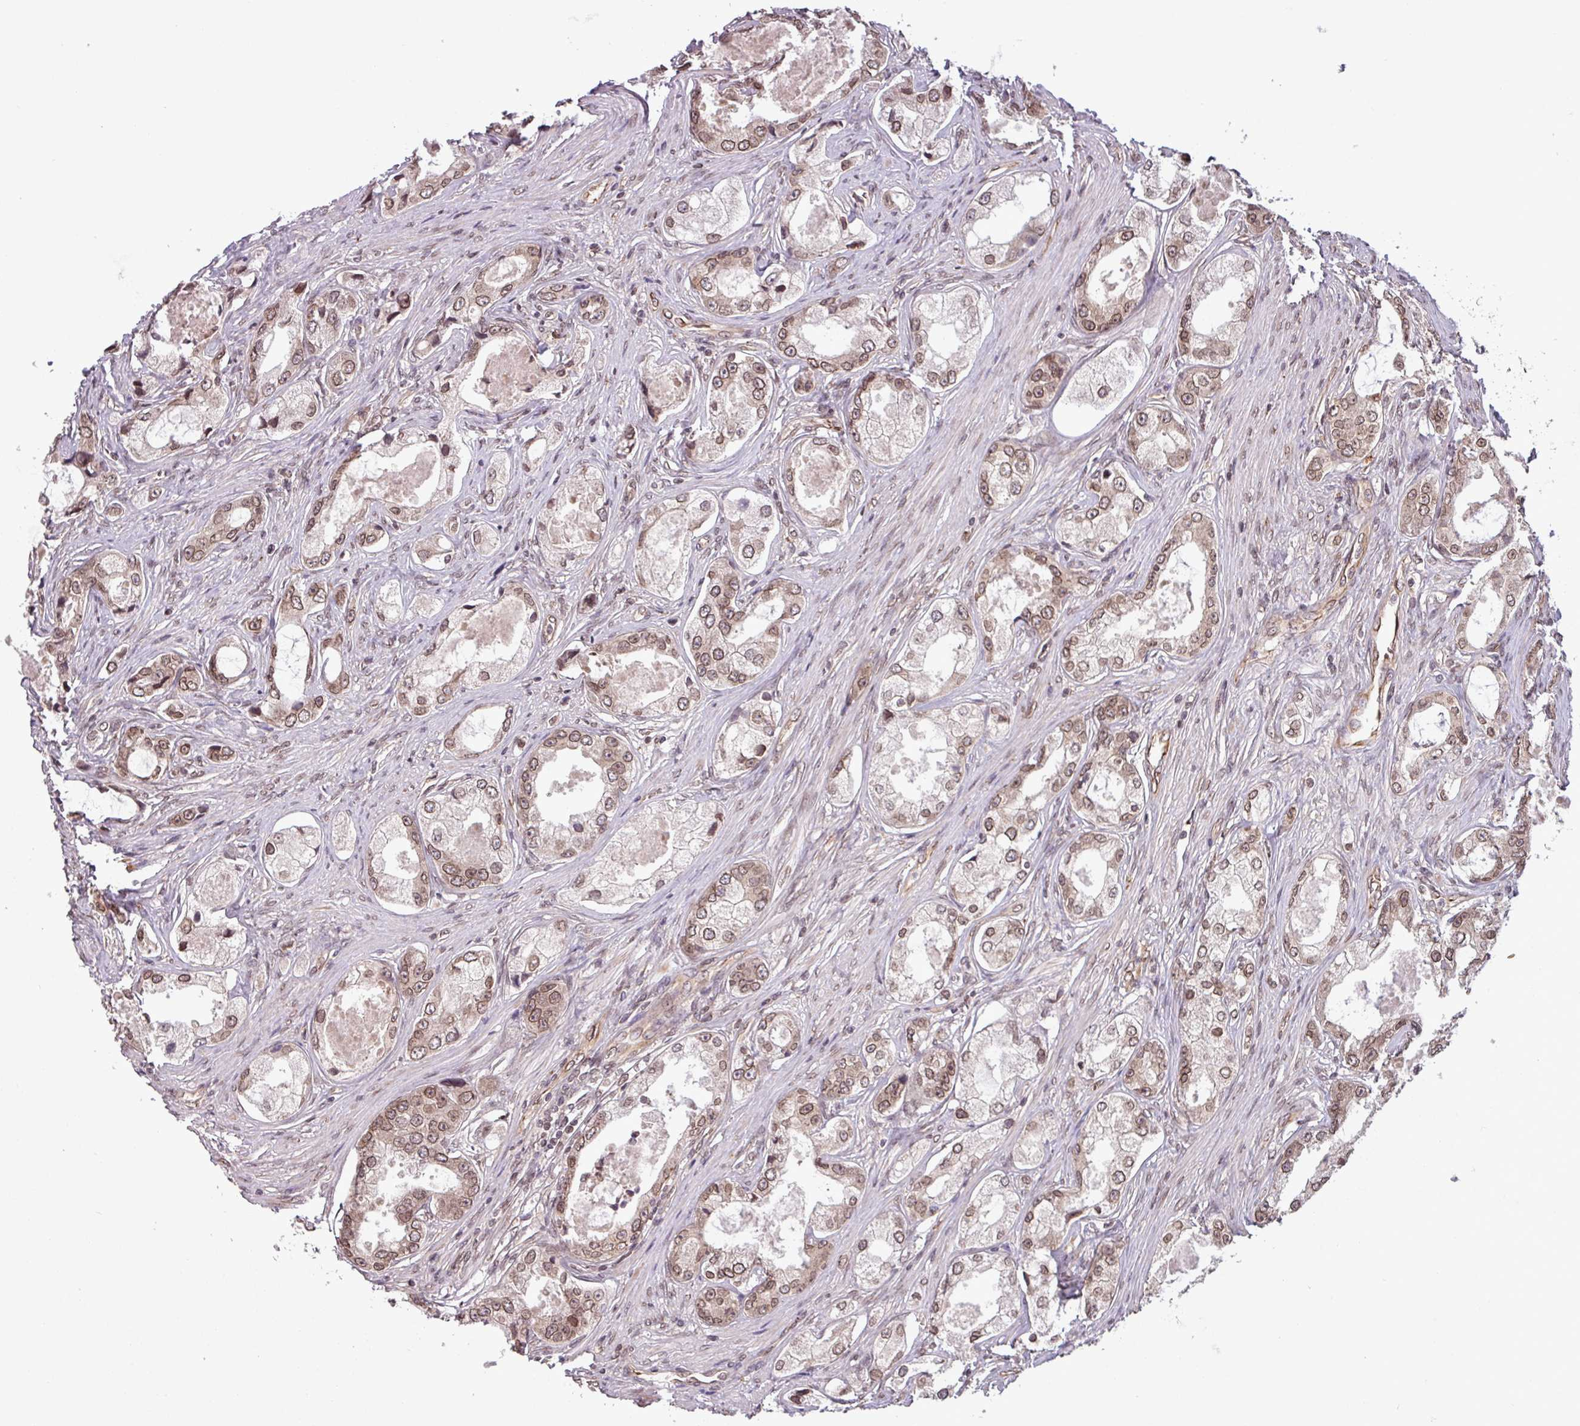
{"staining": {"intensity": "weak", "quantity": ">75%", "location": "cytoplasmic/membranous,nuclear"}, "tissue": "prostate cancer", "cell_type": "Tumor cells", "image_type": "cancer", "snomed": [{"axis": "morphology", "description": "Adenocarcinoma, Low grade"}, {"axis": "topography", "description": "Prostate"}], "caption": "Prostate cancer (low-grade adenocarcinoma) was stained to show a protein in brown. There is low levels of weak cytoplasmic/membranous and nuclear staining in about >75% of tumor cells.", "gene": "RBM4B", "patient": {"sex": "male", "age": 68}}